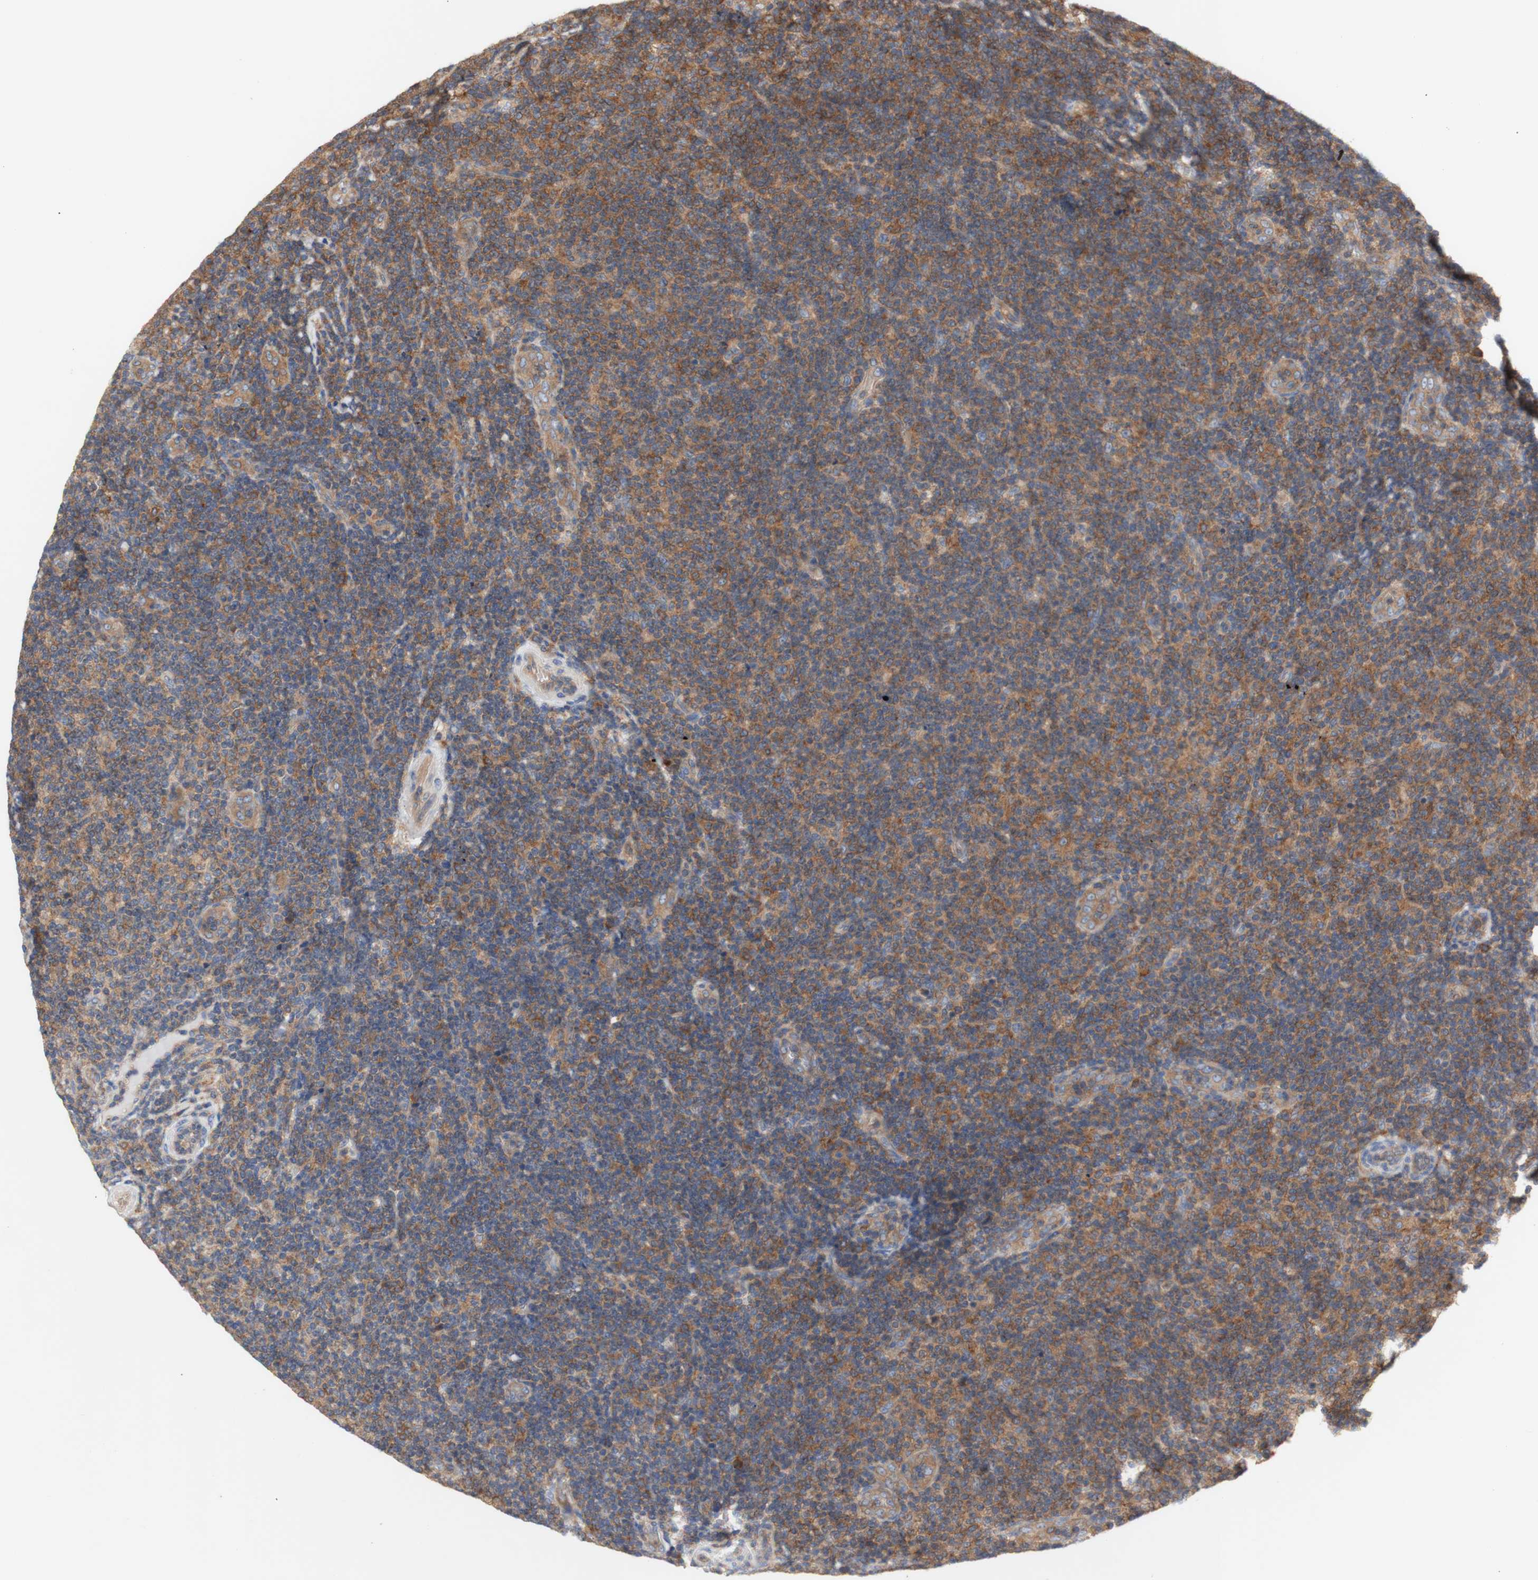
{"staining": {"intensity": "strong", "quantity": "25%-75%", "location": "cytoplasmic/membranous"}, "tissue": "lymphoma", "cell_type": "Tumor cells", "image_type": "cancer", "snomed": [{"axis": "morphology", "description": "Malignant lymphoma, non-Hodgkin's type, Low grade"}, {"axis": "topography", "description": "Lymph node"}], "caption": "A histopathology image of malignant lymphoma, non-Hodgkin's type (low-grade) stained for a protein demonstrates strong cytoplasmic/membranous brown staining in tumor cells.", "gene": "IKBKG", "patient": {"sex": "male", "age": 83}}